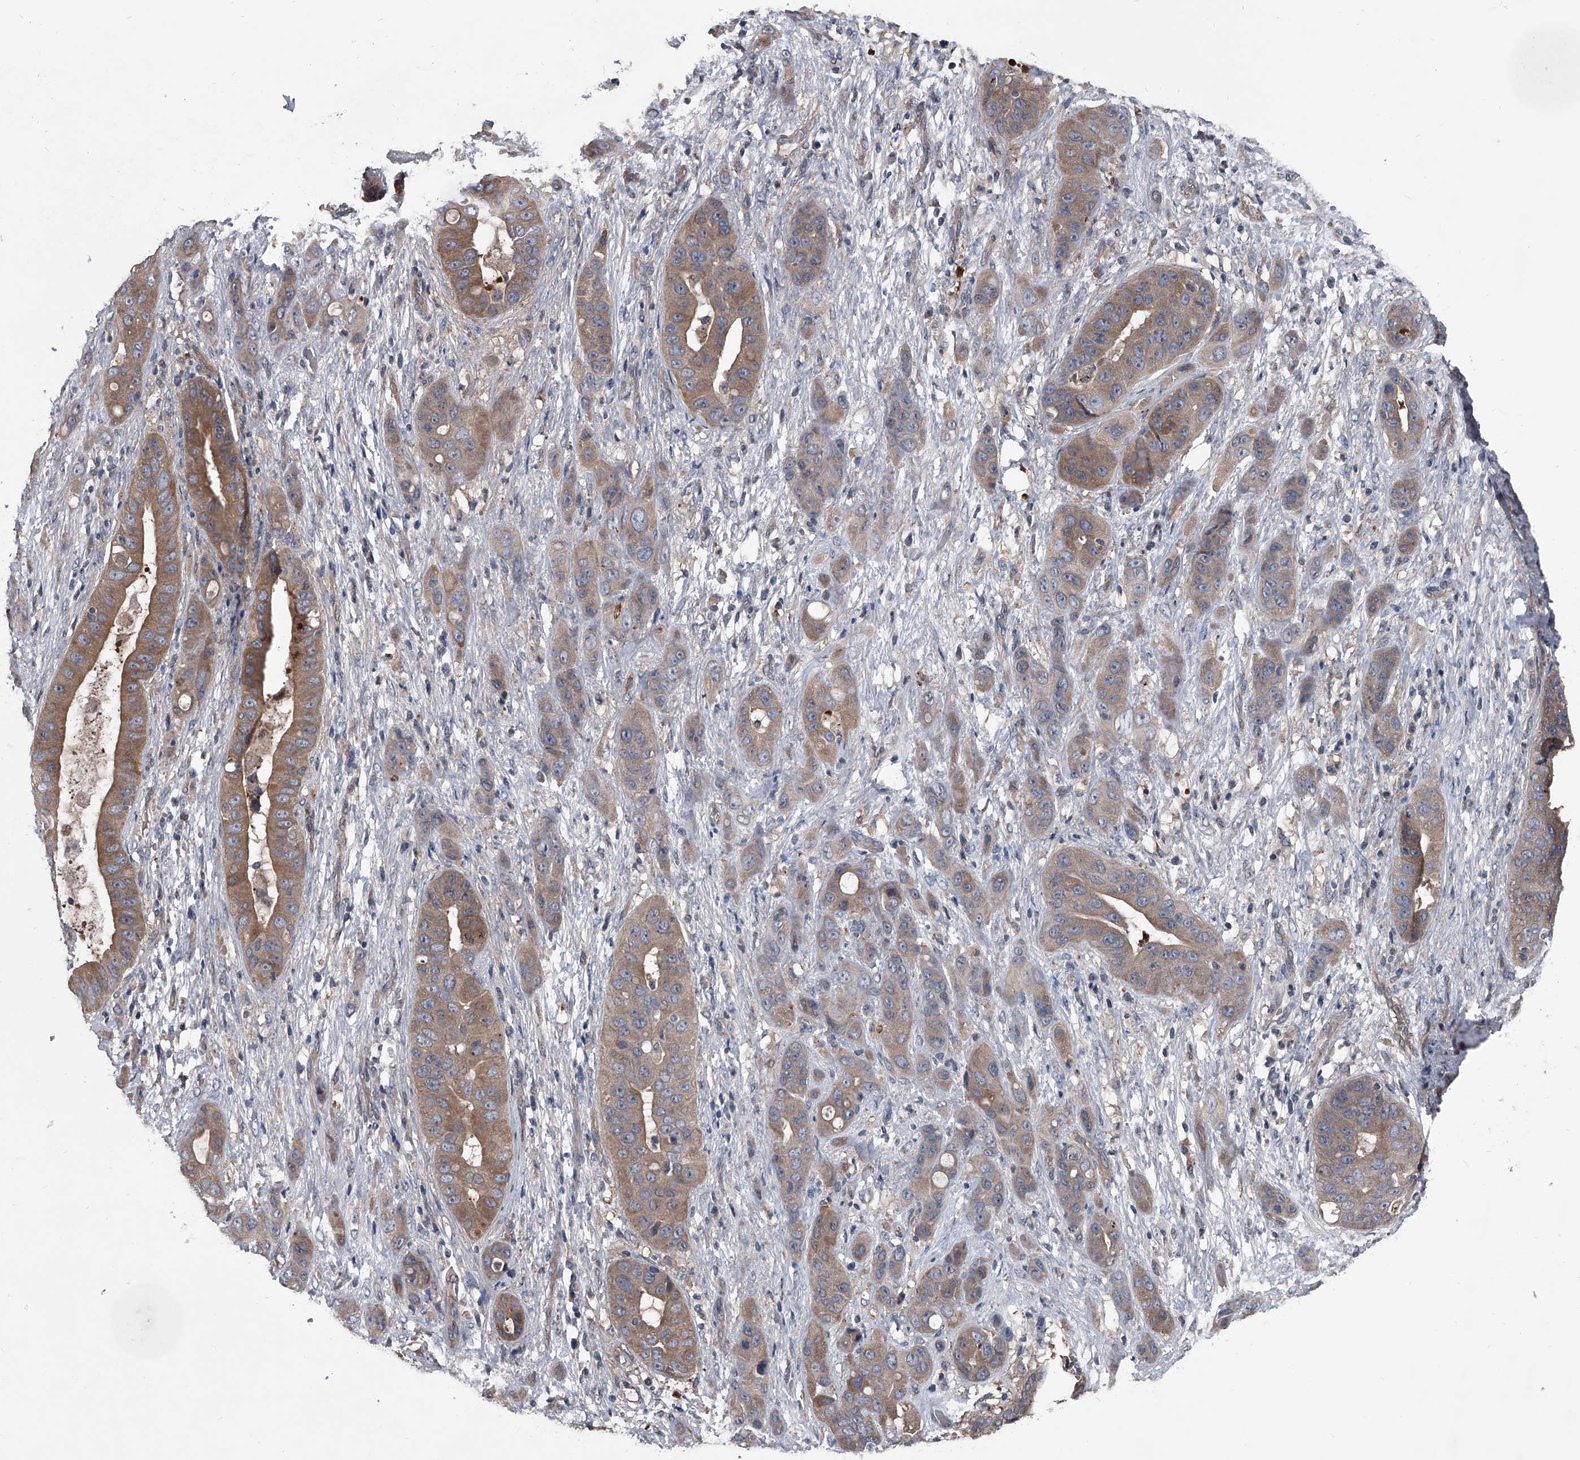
{"staining": {"intensity": "moderate", "quantity": ">75%", "location": "cytoplasmic/membranous"}, "tissue": "liver cancer", "cell_type": "Tumor cells", "image_type": "cancer", "snomed": [{"axis": "morphology", "description": "Cholangiocarcinoma"}, {"axis": "topography", "description": "Liver"}], "caption": "Moderate cytoplasmic/membranous staining is seen in about >75% of tumor cells in liver cholangiocarcinoma.", "gene": "KIF13A", "patient": {"sex": "female", "age": 52}}